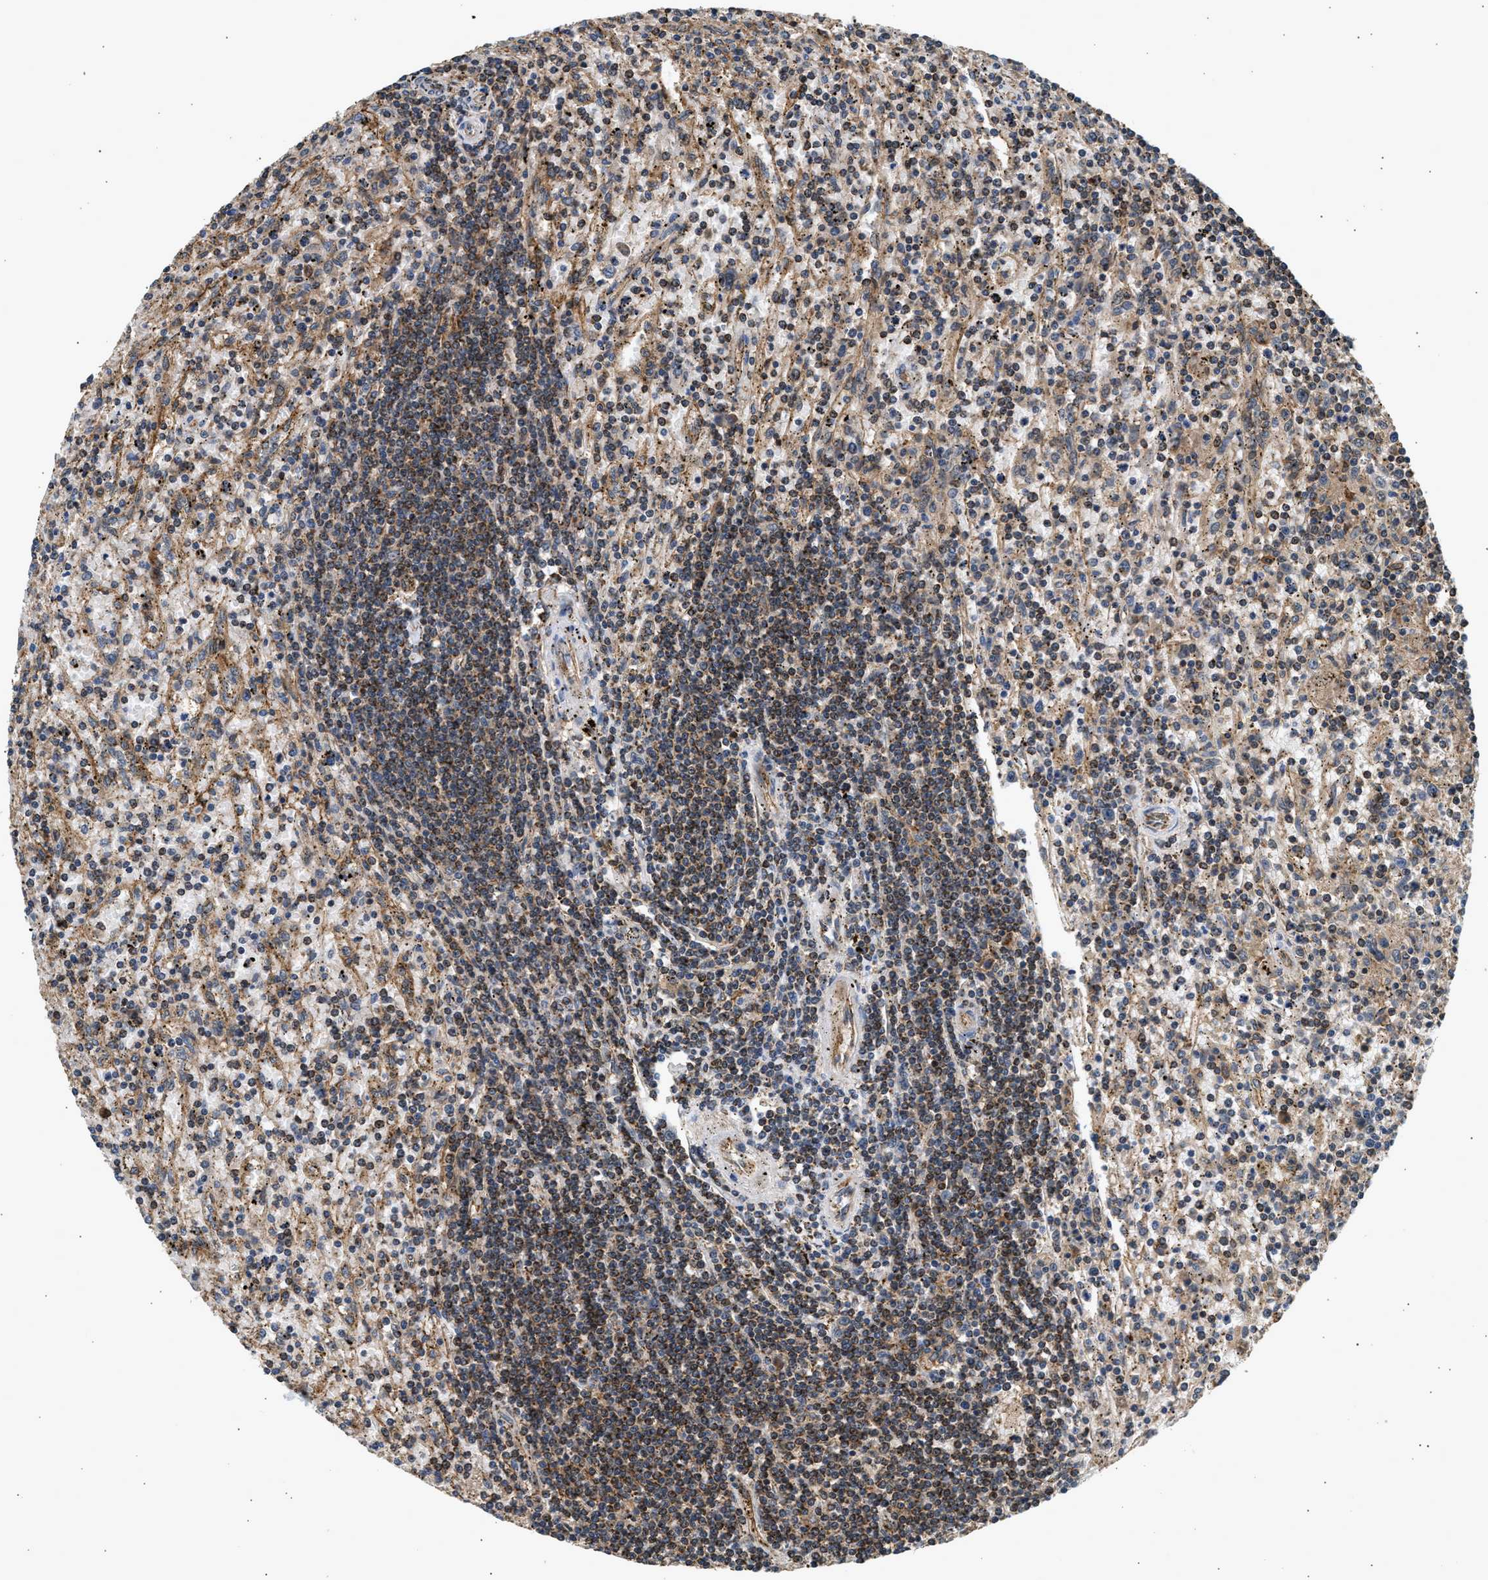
{"staining": {"intensity": "moderate", "quantity": ">75%", "location": "cytoplasmic/membranous"}, "tissue": "lymphoma", "cell_type": "Tumor cells", "image_type": "cancer", "snomed": [{"axis": "morphology", "description": "Malignant lymphoma, non-Hodgkin's type, Low grade"}, {"axis": "topography", "description": "Spleen"}], "caption": "Immunohistochemical staining of human lymphoma shows medium levels of moderate cytoplasmic/membranous expression in approximately >75% of tumor cells.", "gene": "DUSP14", "patient": {"sex": "male", "age": 76}}